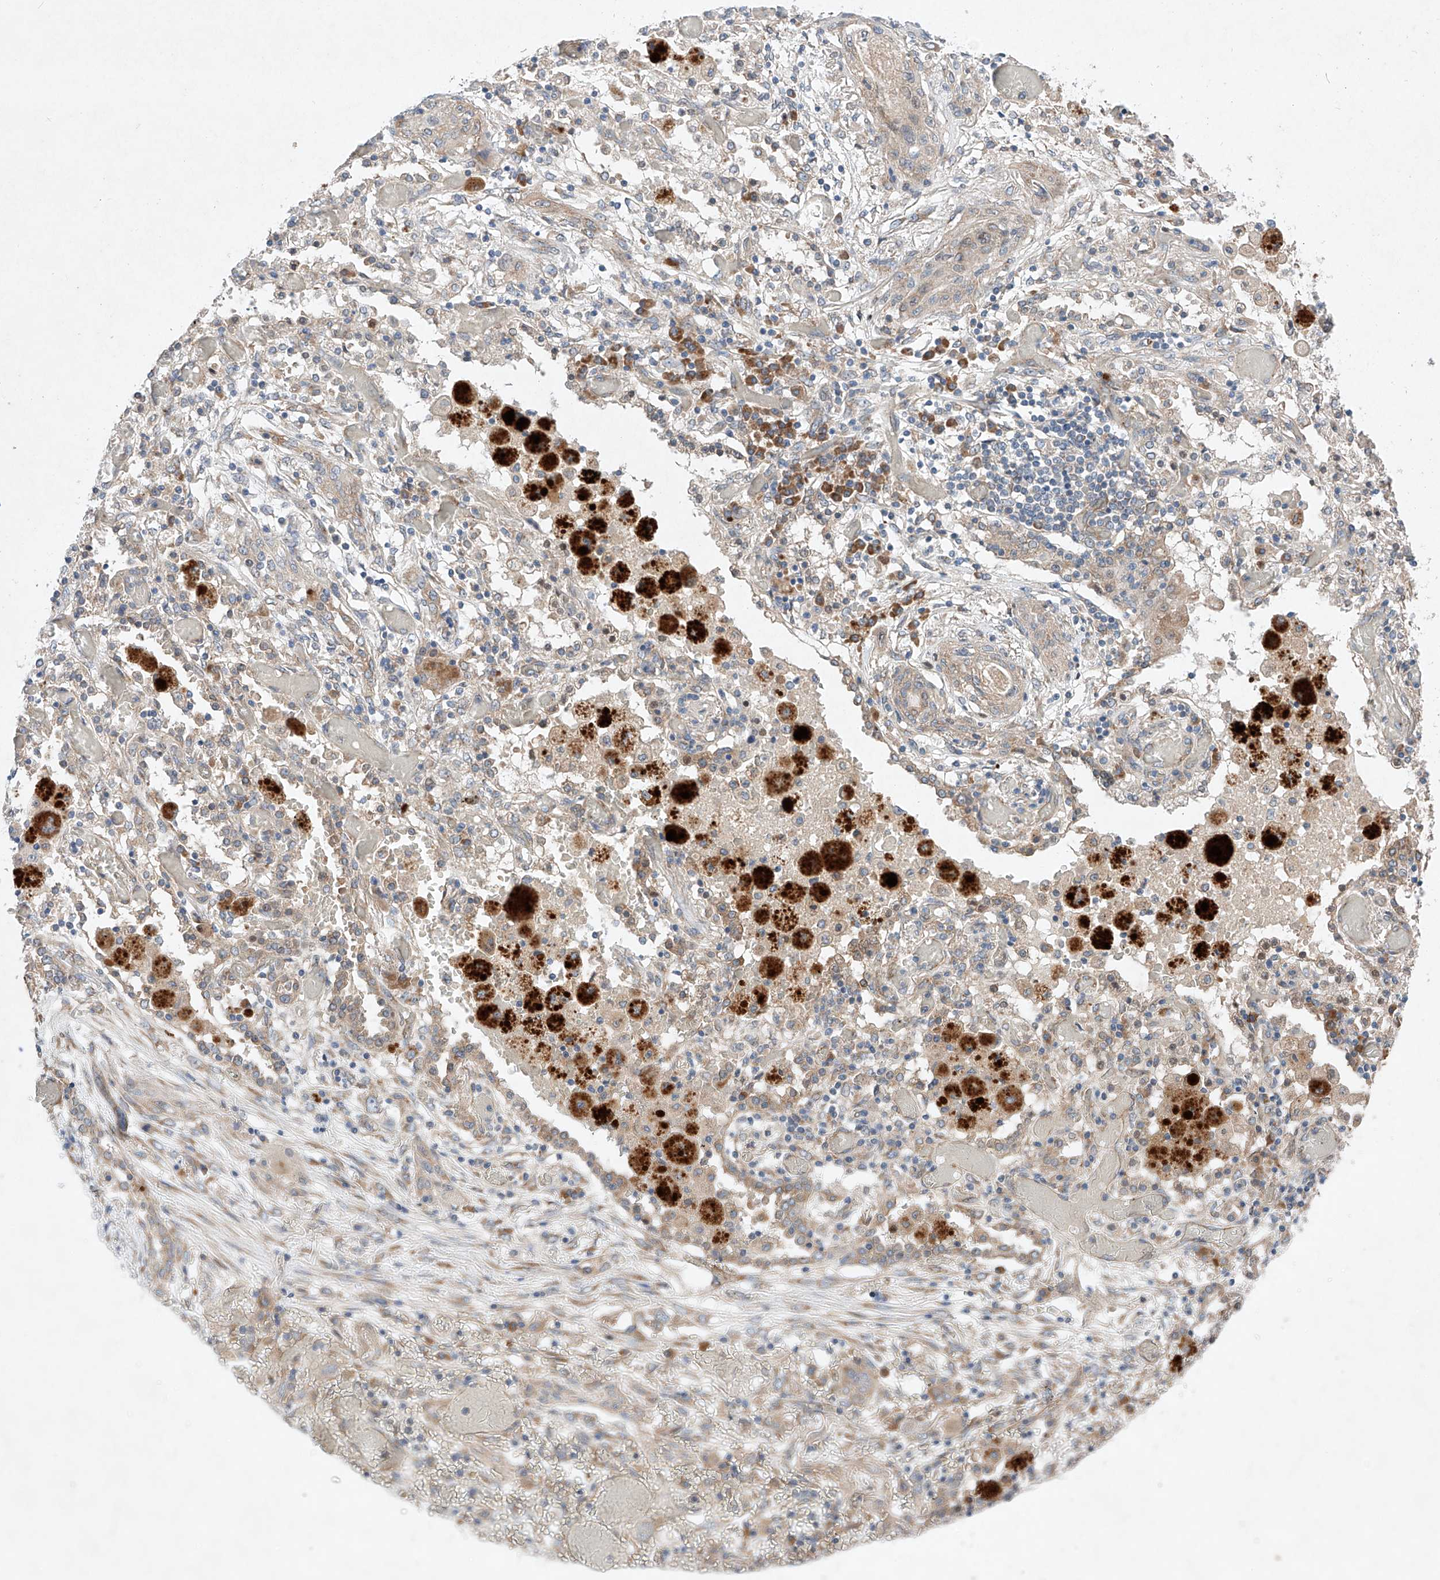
{"staining": {"intensity": "weak", "quantity": "<25%", "location": "cytoplasmic/membranous"}, "tissue": "lung cancer", "cell_type": "Tumor cells", "image_type": "cancer", "snomed": [{"axis": "morphology", "description": "Squamous cell carcinoma, NOS"}, {"axis": "topography", "description": "Lung"}], "caption": "The photomicrograph exhibits no significant staining in tumor cells of lung squamous cell carcinoma. Nuclei are stained in blue.", "gene": "FASTK", "patient": {"sex": "female", "age": 47}}